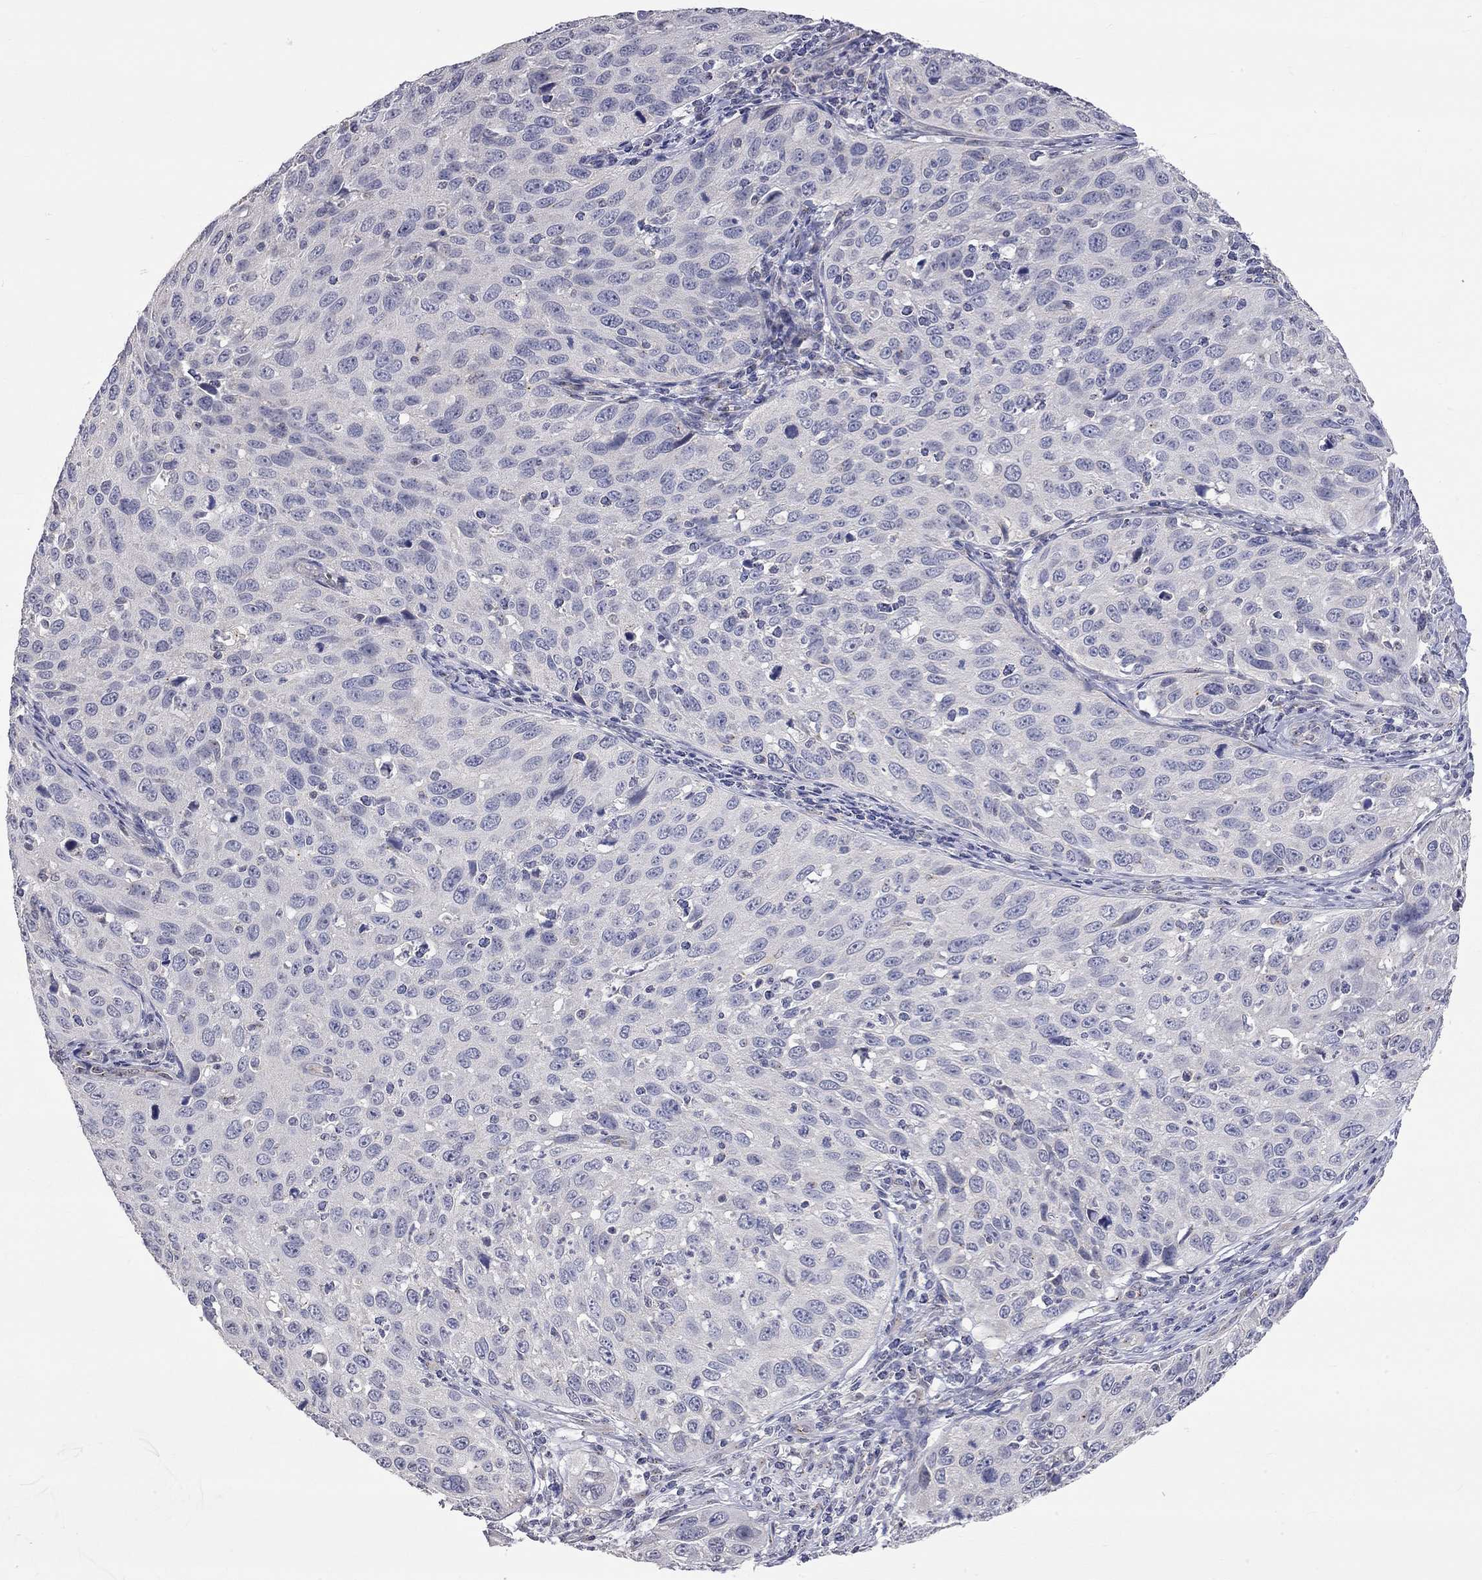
{"staining": {"intensity": "negative", "quantity": "none", "location": "none"}, "tissue": "cervical cancer", "cell_type": "Tumor cells", "image_type": "cancer", "snomed": [{"axis": "morphology", "description": "Squamous cell carcinoma, NOS"}, {"axis": "topography", "description": "Cervix"}], "caption": "The IHC image has no significant staining in tumor cells of cervical cancer (squamous cell carcinoma) tissue.", "gene": "OPRK1", "patient": {"sex": "female", "age": 26}}